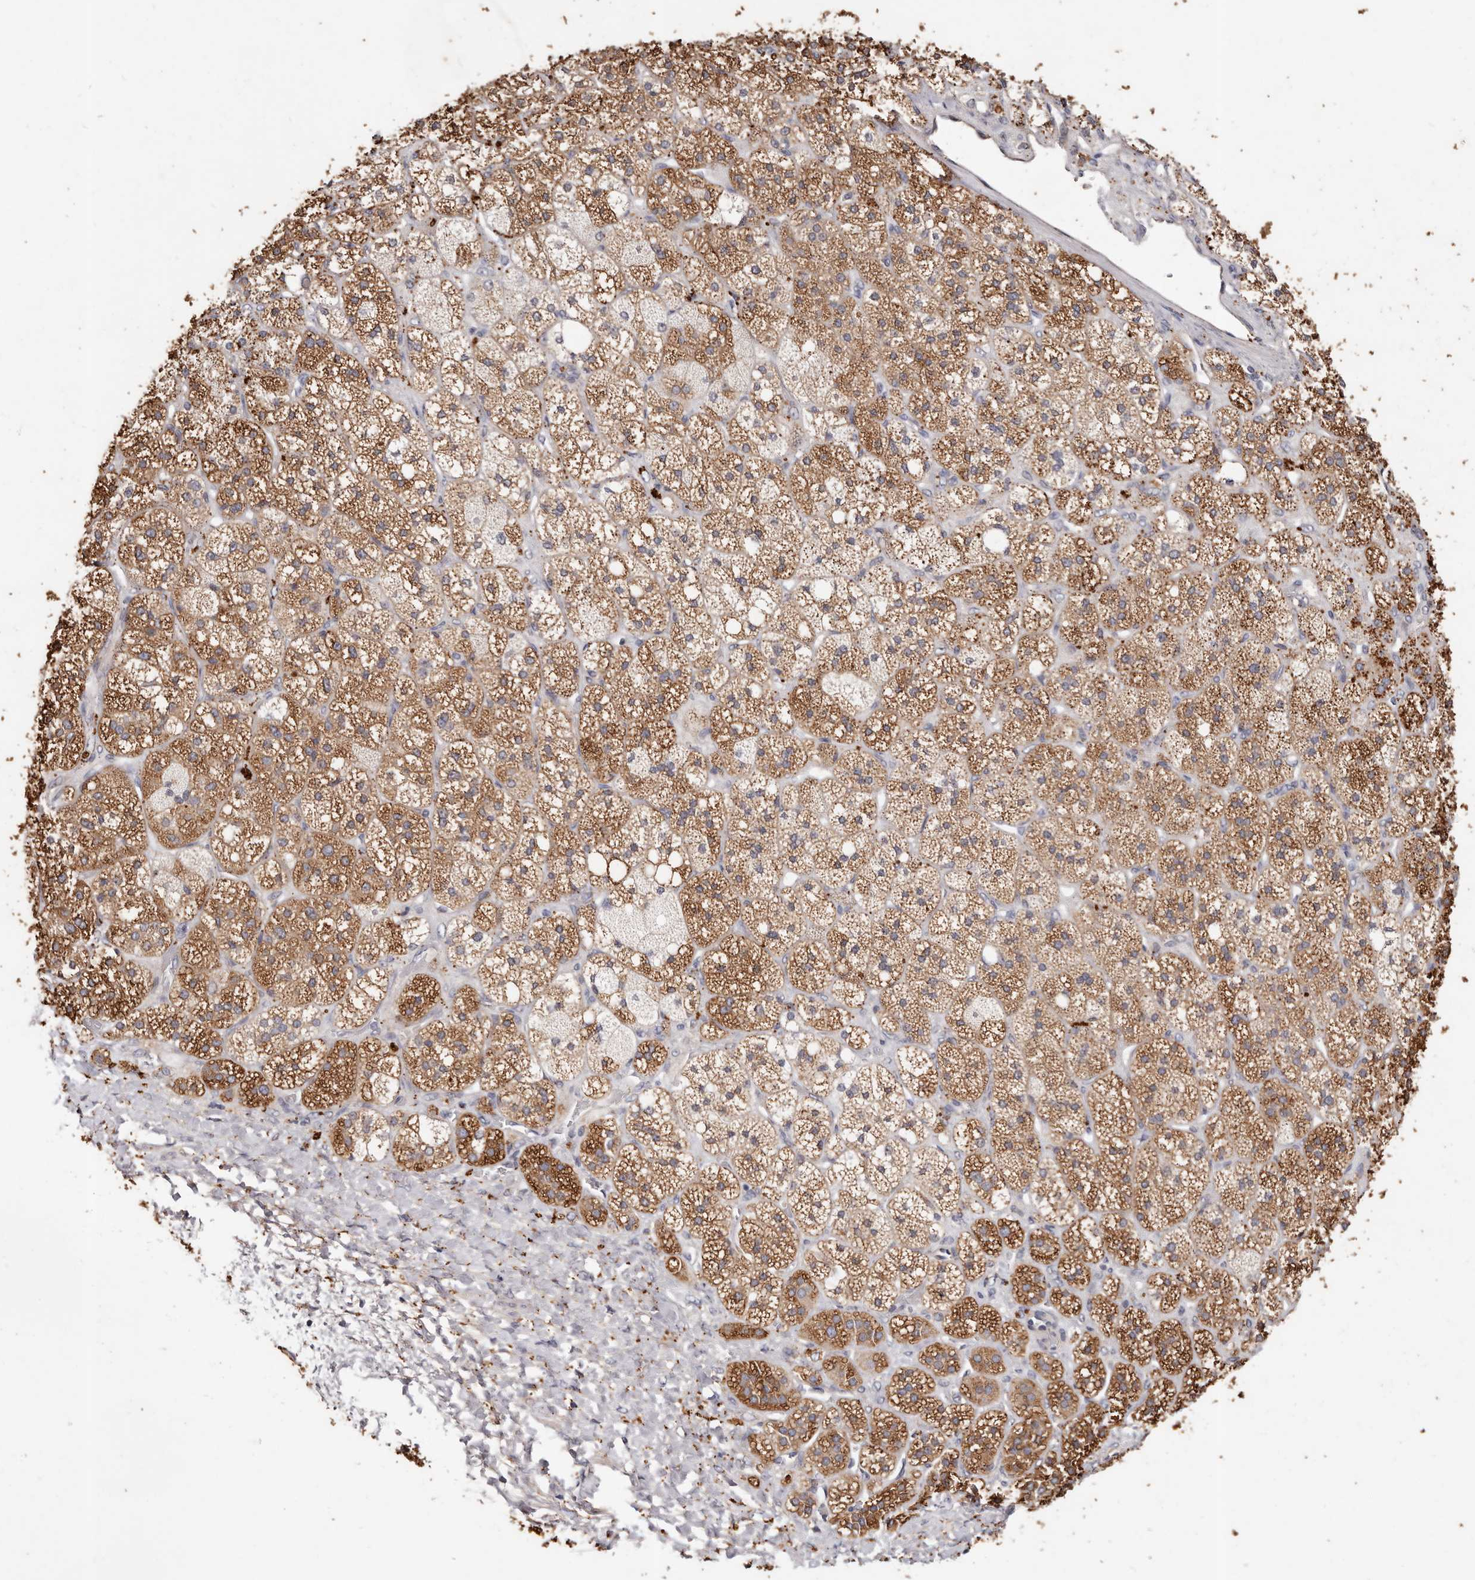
{"staining": {"intensity": "moderate", "quantity": ">75%", "location": "cytoplasmic/membranous"}, "tissue": "adrenal gland", "cell_type": "Glandular cells", "image_type": "normal", "snomed": [{"axis": "morphology", "description": "Normal tissue, NOS"}, {"axis": "topography", "description": "Adrenal gland"}], "caption": "DAB (3,3'-diaminobenzidine) immunohistochemical staining of benign human adrenal gland reveals moderate cytoplasmic/membranous protein expression in about >75% of glandular cells. The protein is stained brown, and the nuclei are stained in blue (DAB (3,3'-diaminobenzidine) IHC with brightfield microscopy, high magnification).", "gene": "THBS3", "patient": {"sex": "male", "age": 61}}